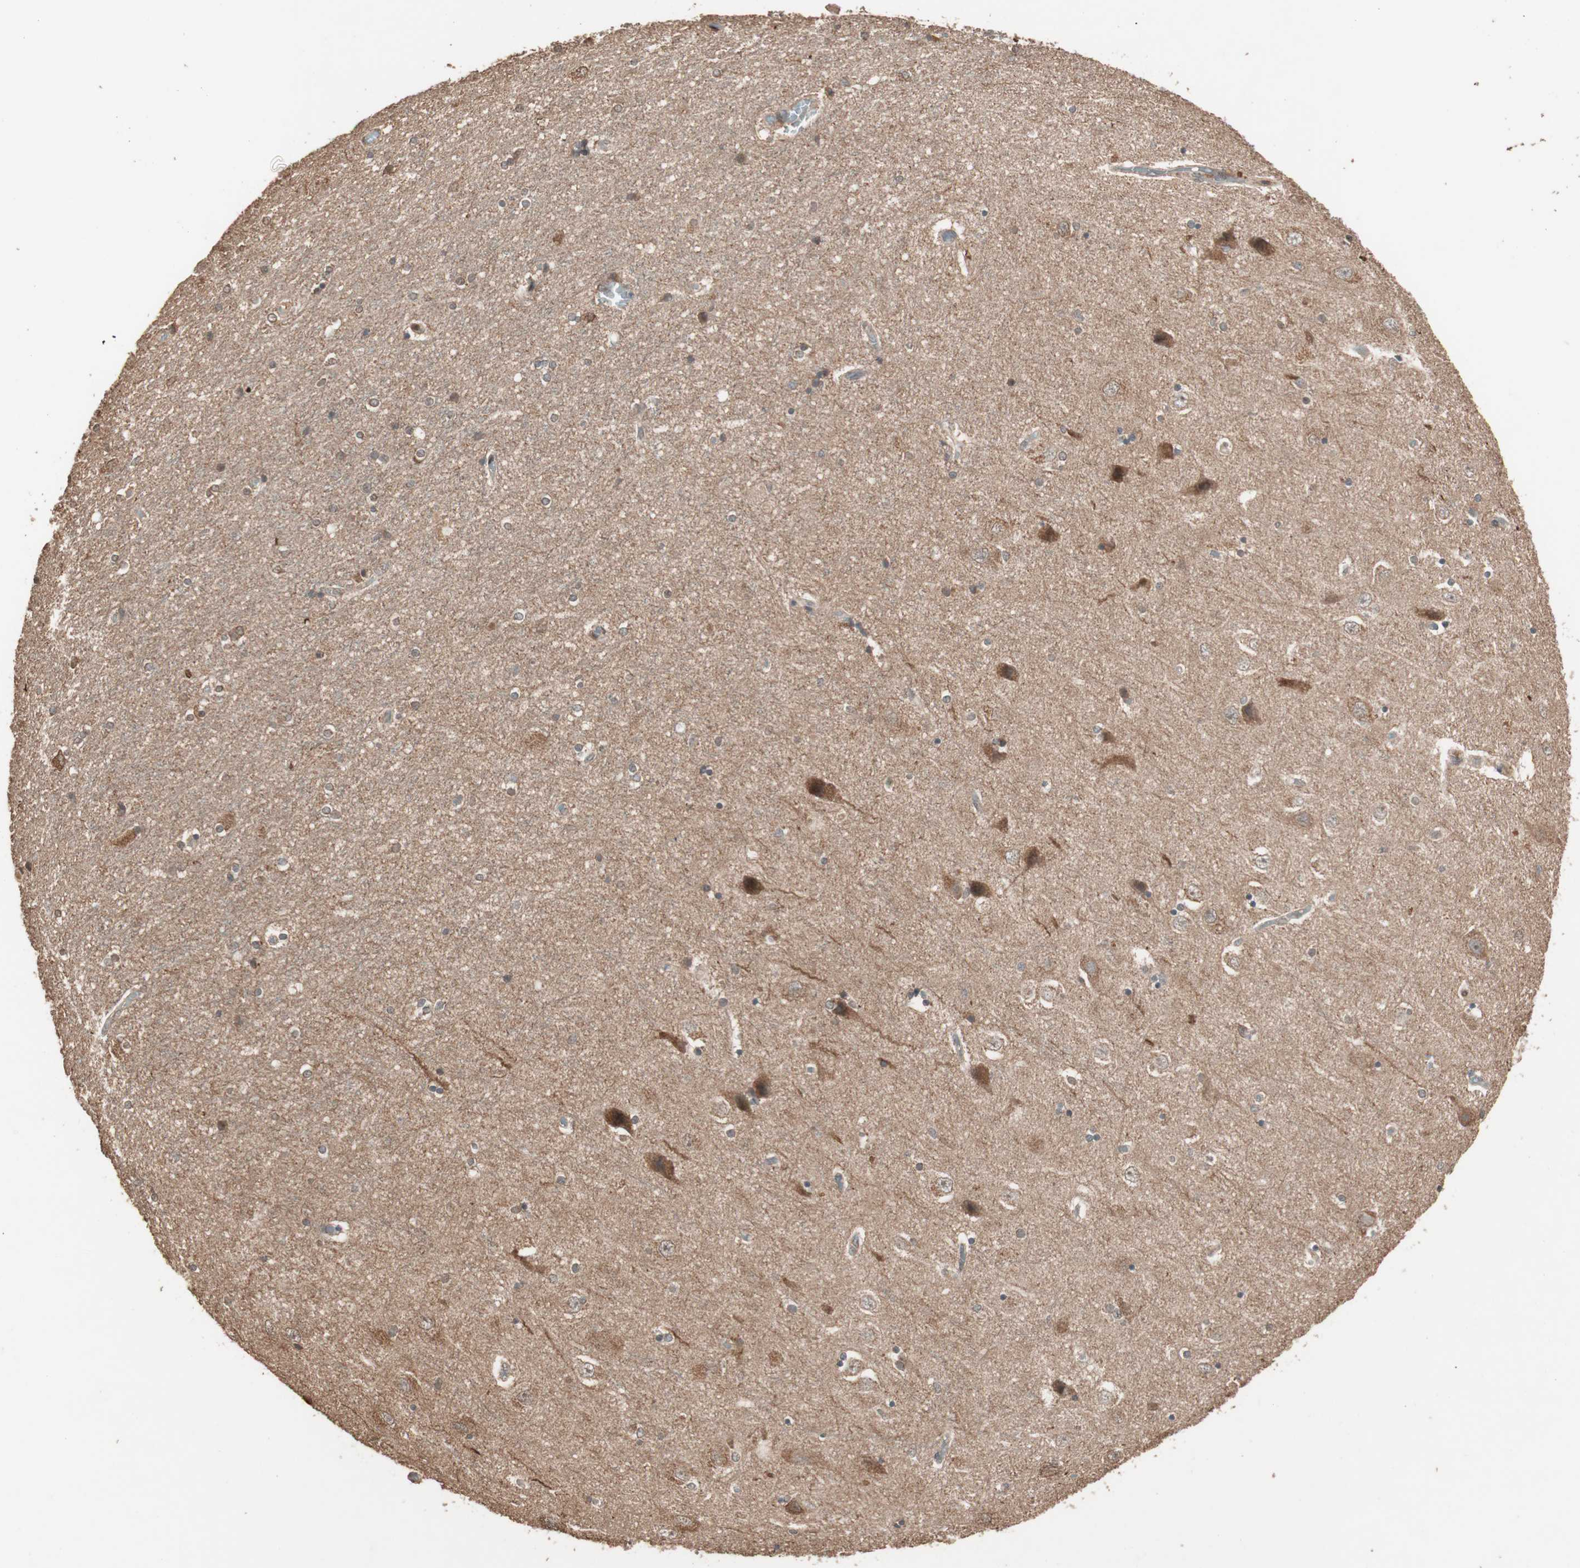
{"staining": {"intensity": "moderate", "quantity": "25%-75%", "location": "cytoplasmic/membranous"}, "tissue": "hippocampus", "cell_type": "Glial cells", "image_type": "normal", "snomed": [{"axis": "morphology", "description": "Normal tissue, NOS"}, {"axis": "topography", "description": "Hippocampus"}], "caption": "Protein expression analysis of unremarkable hippocampus shows moderate cytoplasmic/membranous positivity in about 25%-75% of glial cells. The staining was performed using DAB (3,3'-diaminobenzidine), with brown indicating positive protein expression. Nuclei are stained blue with hematoxylin.", "gene": "USP20", "patient": {"sex": "female", "age": 54}}